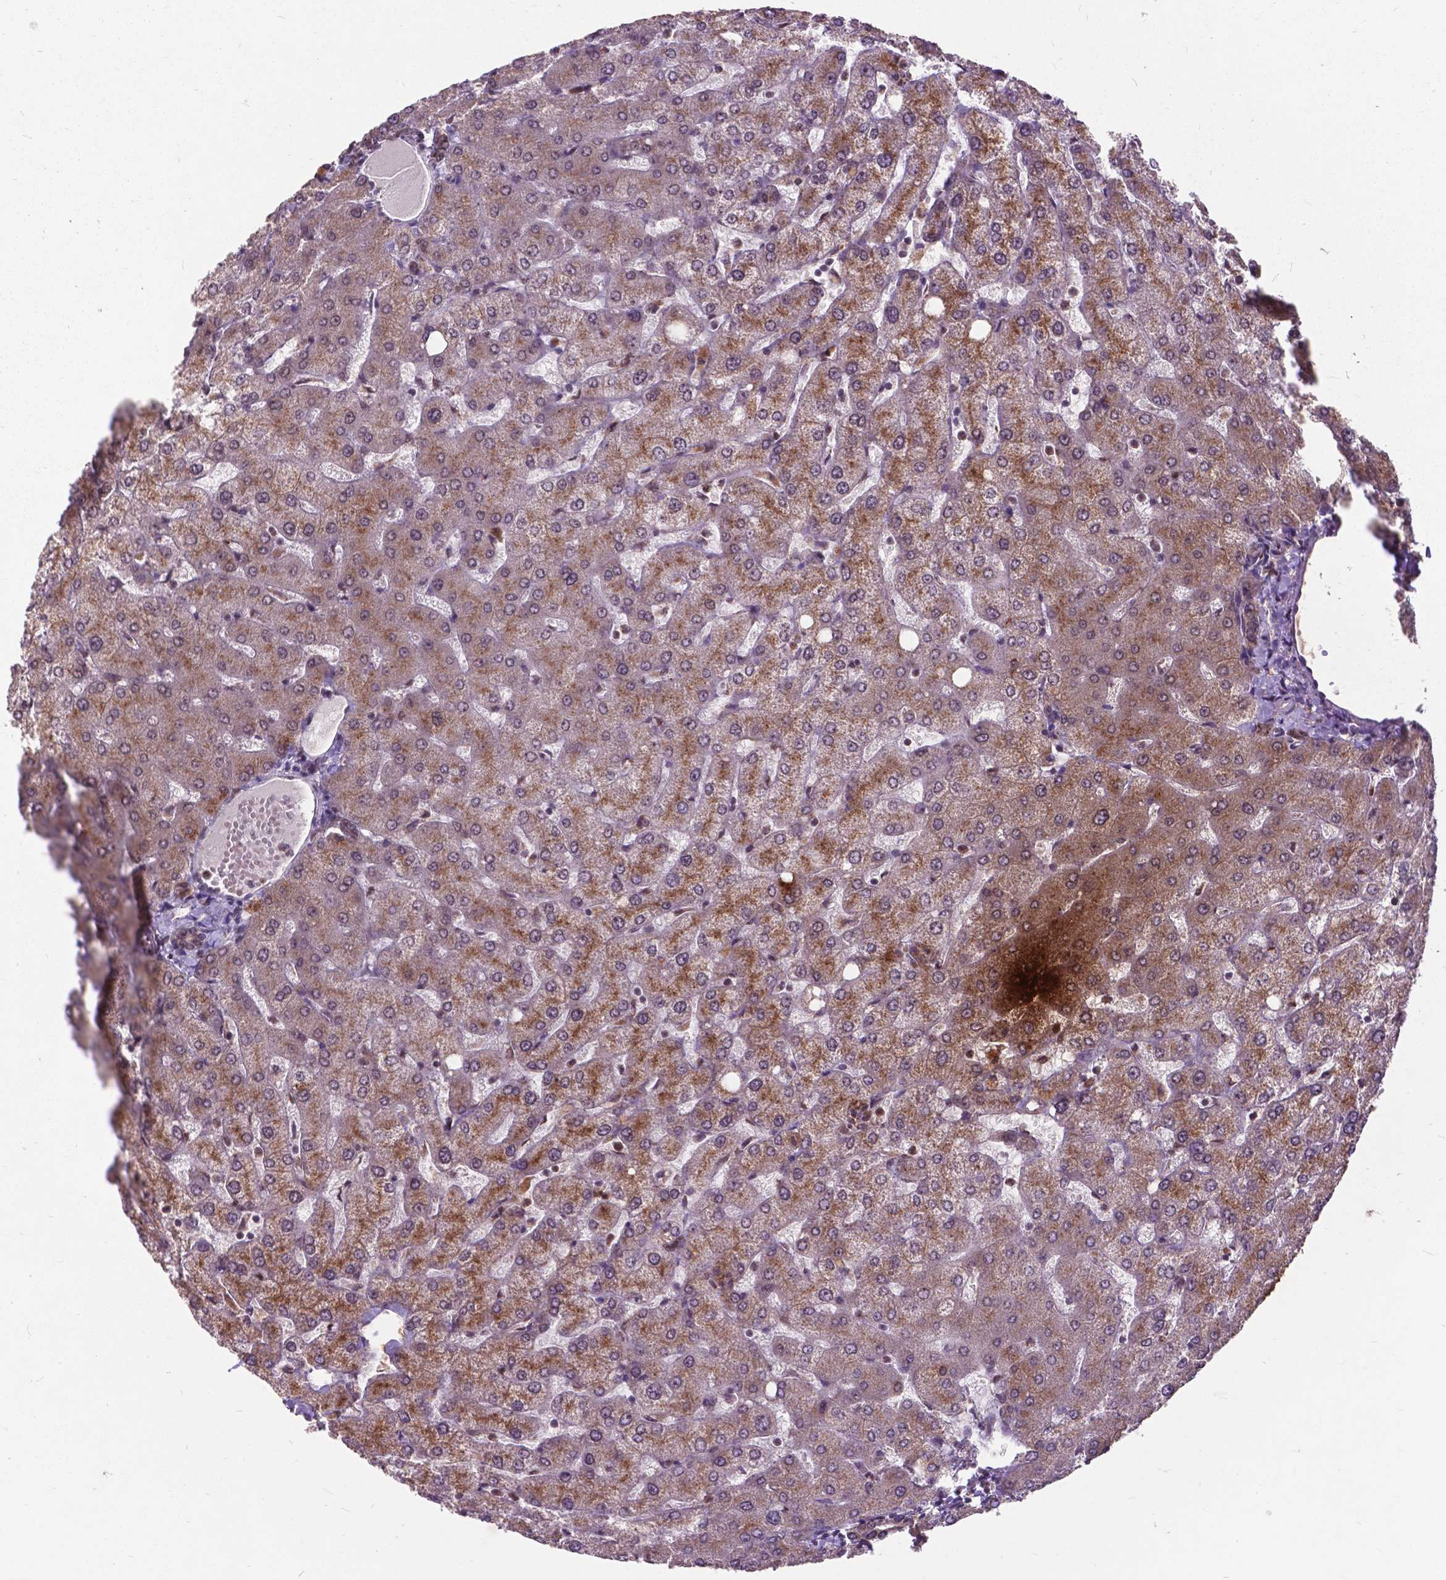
{"staining": {"intensity": "weak", "quantity": "<25%", "location": "cytoplasmic/membranous"}, "tissue": "liver", "cell_type": "Cholangiocytes", "image_type": "normal", "snomed": [{"axis": "morphology", "description": "Normal tissue, NOS"}, {"axis": "topography", "description": "Liver"}], "caption": "Liver stained for a protein using immunohistochemistry (IHC) reveals no staining cholangiocytes.", "gene": "MSH2", "patient": {"sex": "female", "age": 54}}